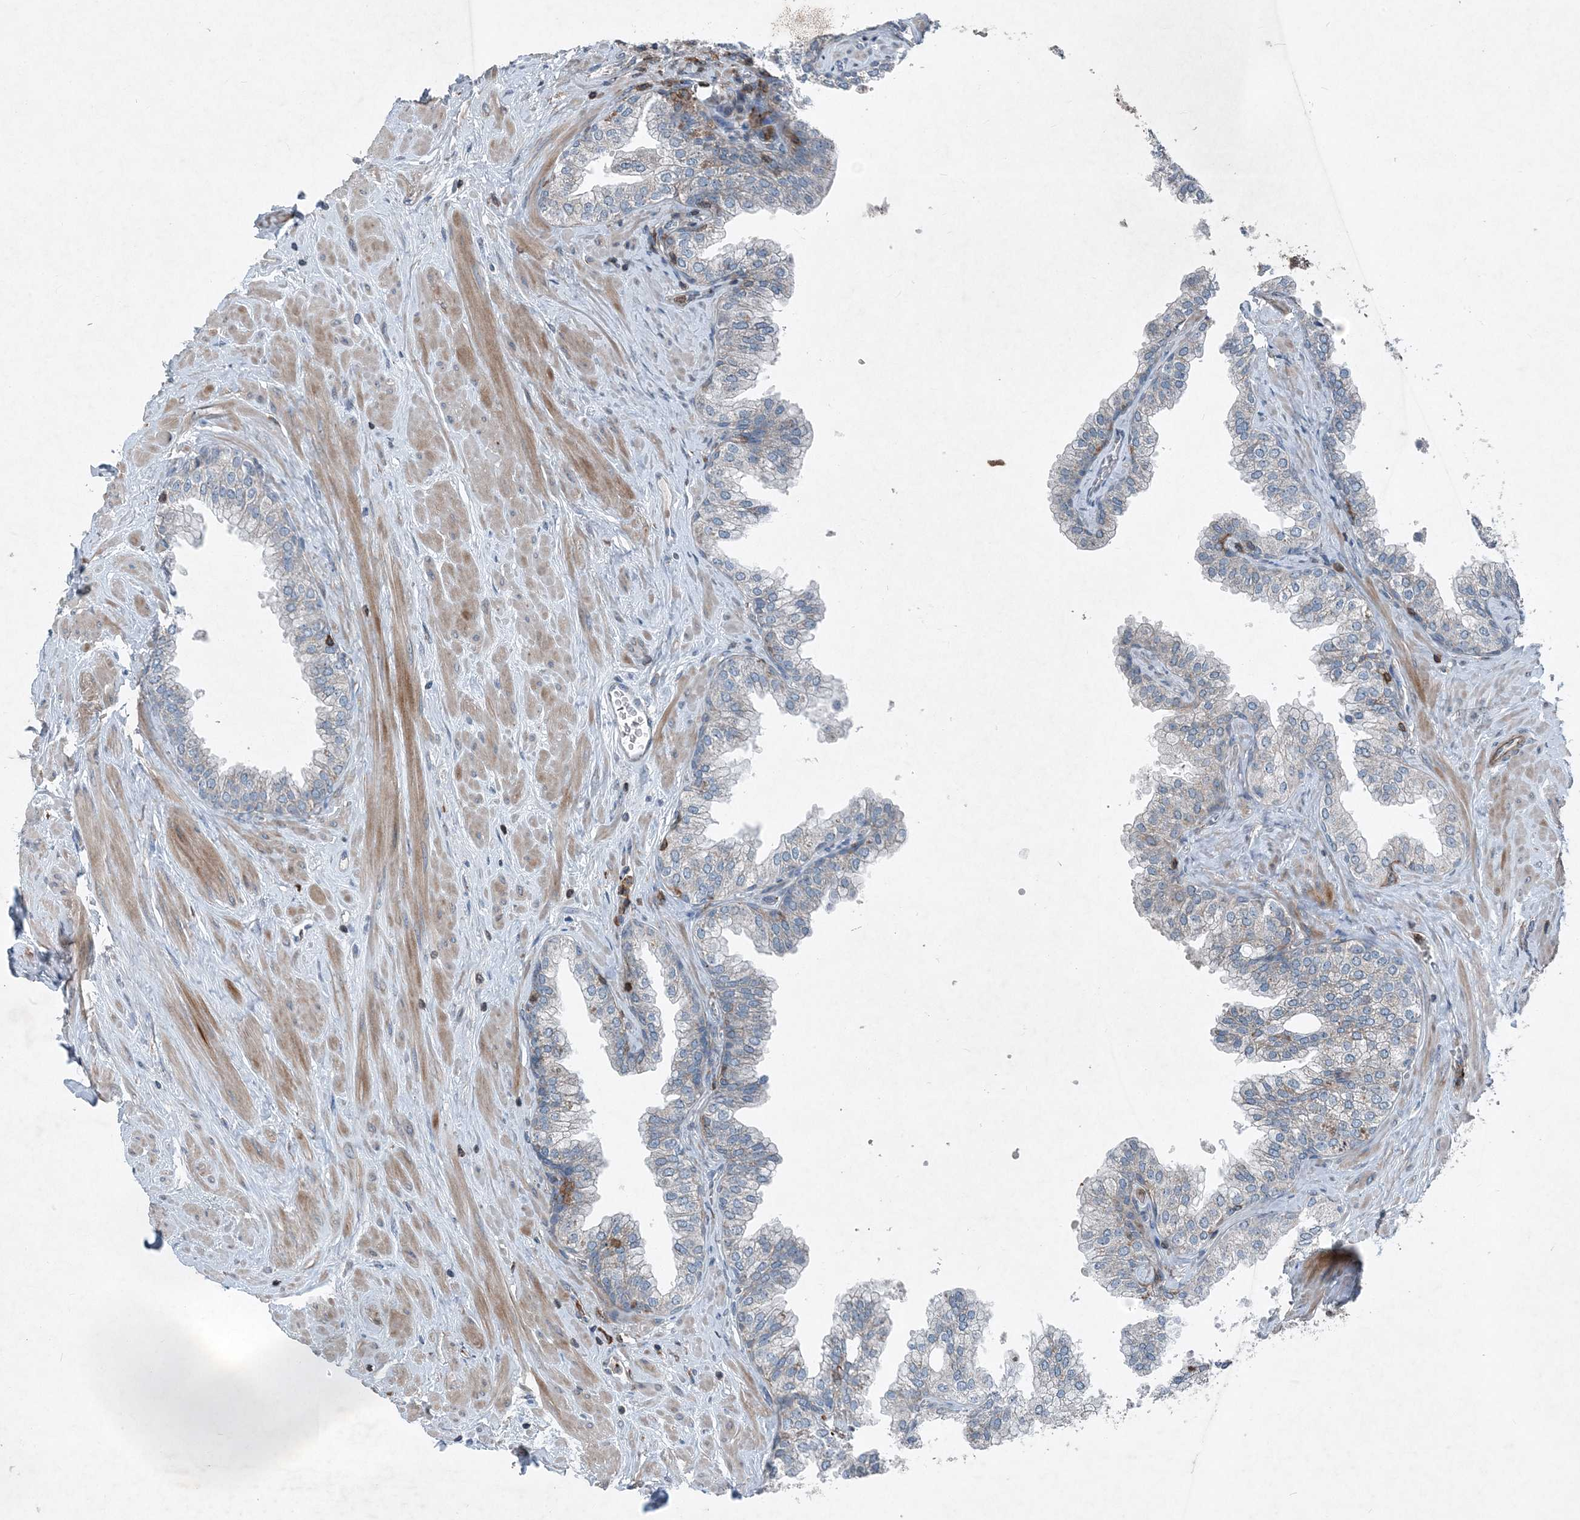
{"staining": {"intensity": "negative", "quantity": "none", "location": "none"}, "tissue": "prostate", "cell_type": "Glandular cells", "image_type": "normal", "snomed": [{"axis": "morphology", "description": "Normal tissue, NOS"}, {"axis": "morphology", "description": "Urothelial carcinoma, Low grade"}, {"axis": "topography", "description": "Urinary bladder"}, {"axis": "topography", "description": "Prostate"}], "caption": "Glandular cells show no significant positivity in normal prostate. Brightfield microscopy of immunohistochemistry stained with DAB (3,3'-diaminobenzidine) (brown) and hematoxylin (blue), captured at high magnification.", "gene": "DGUOK", "patient": {"sex": "male", "age": 60}}